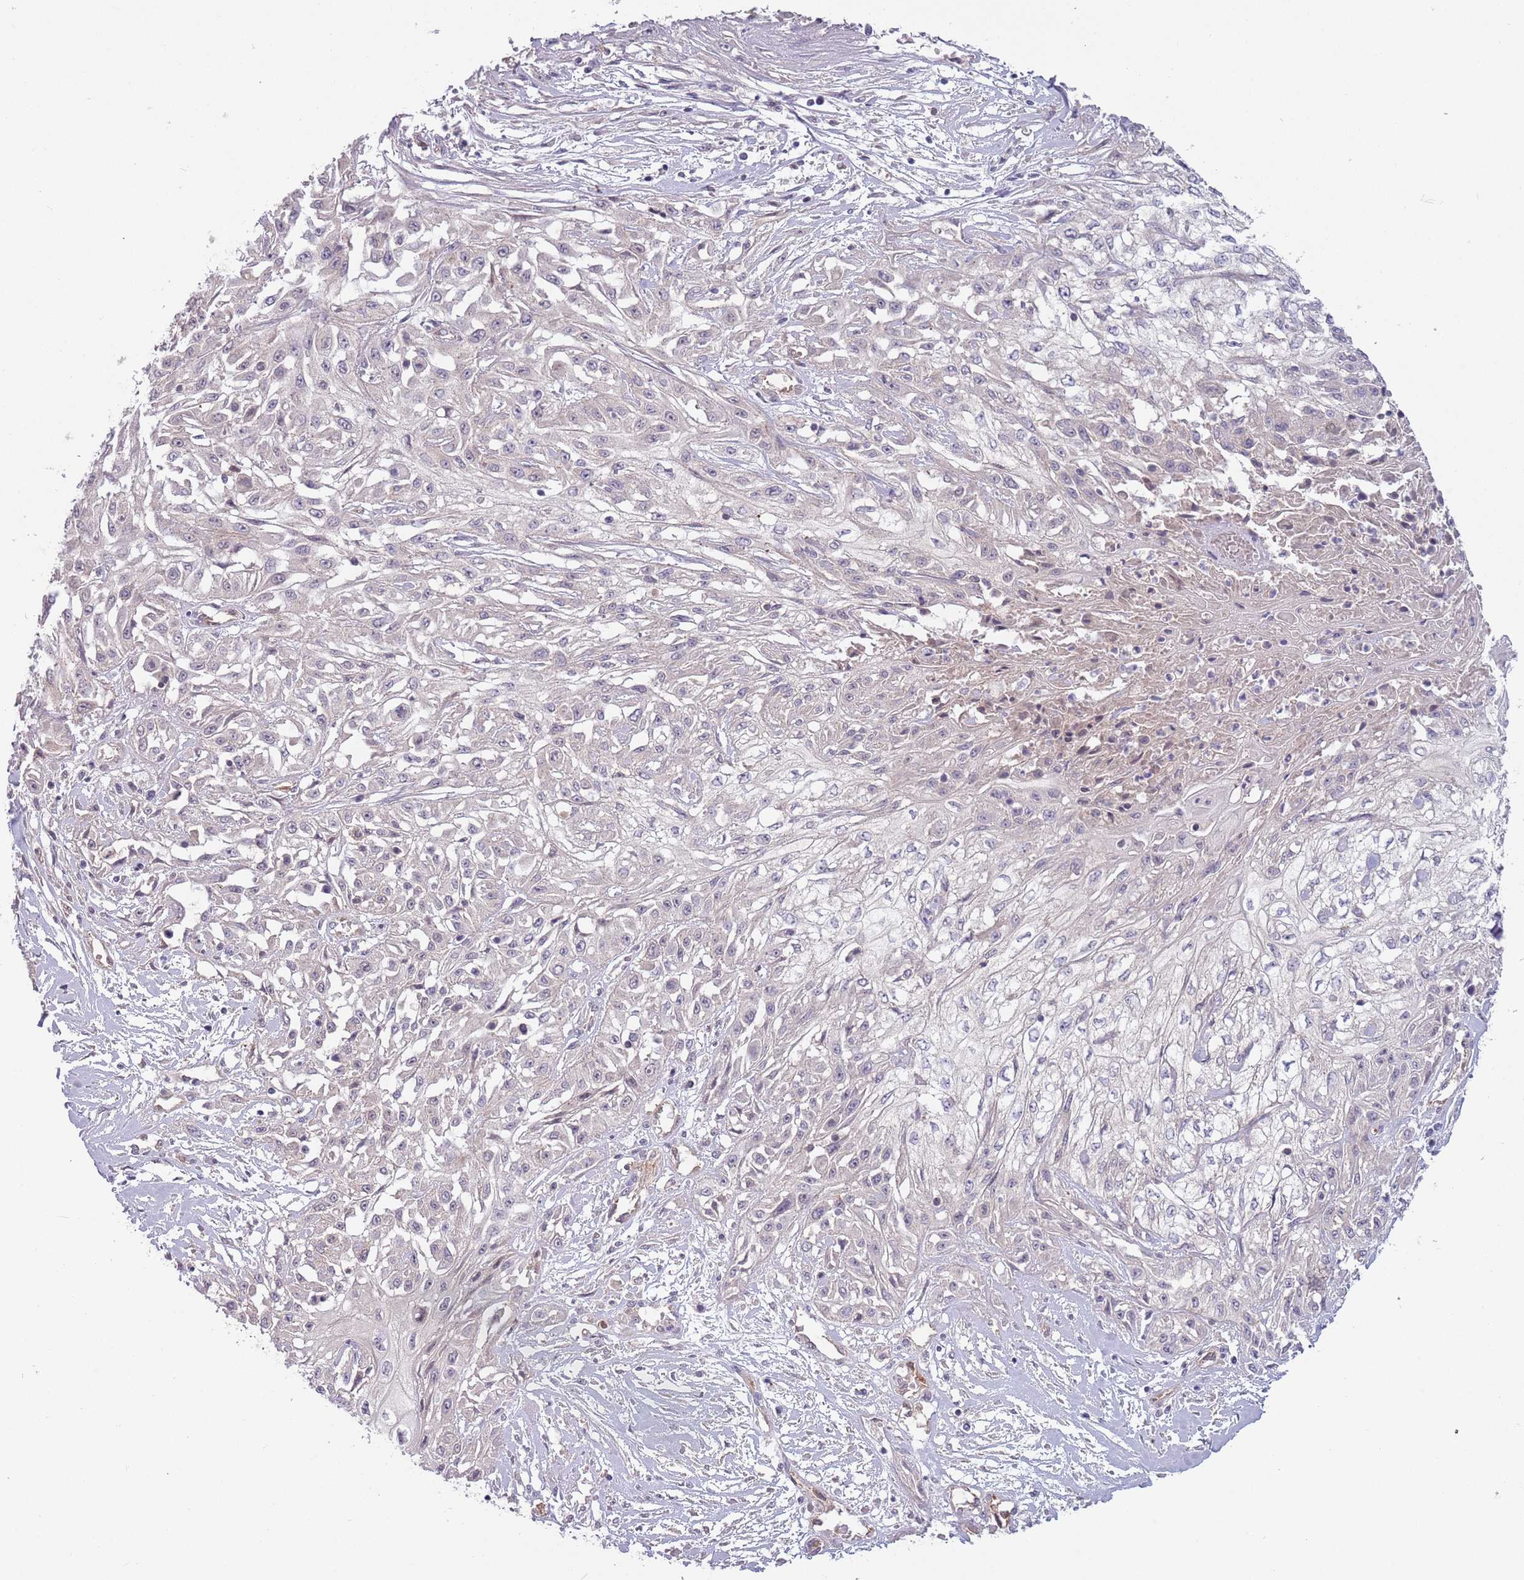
{"staining": {"intensity": "negative", "quantity": "none", "location": "none"}, "tissue": "skin cancer", "cell_type": "Tumor cells", "image_type": "cancer", "snomed": [{"axis": "morphology", "description": "Squamous cell carcinoma, NOS"}, {"axis": "morphology", "description": "Squamous cell carcinoma, metastatic, NOS"}, {"axis": "topography", "description": "Skin"}, {"axis": "topography", "description": "Lymph node"}], "caption": "A histopathology image of human skin cancer (squamous cell carcinoma) is negative for staining in tumor cells. (DAB immunohistochemistry, high magnification).", "gene": "SAV1", "patient": {"sex": "male", "age": 75}}